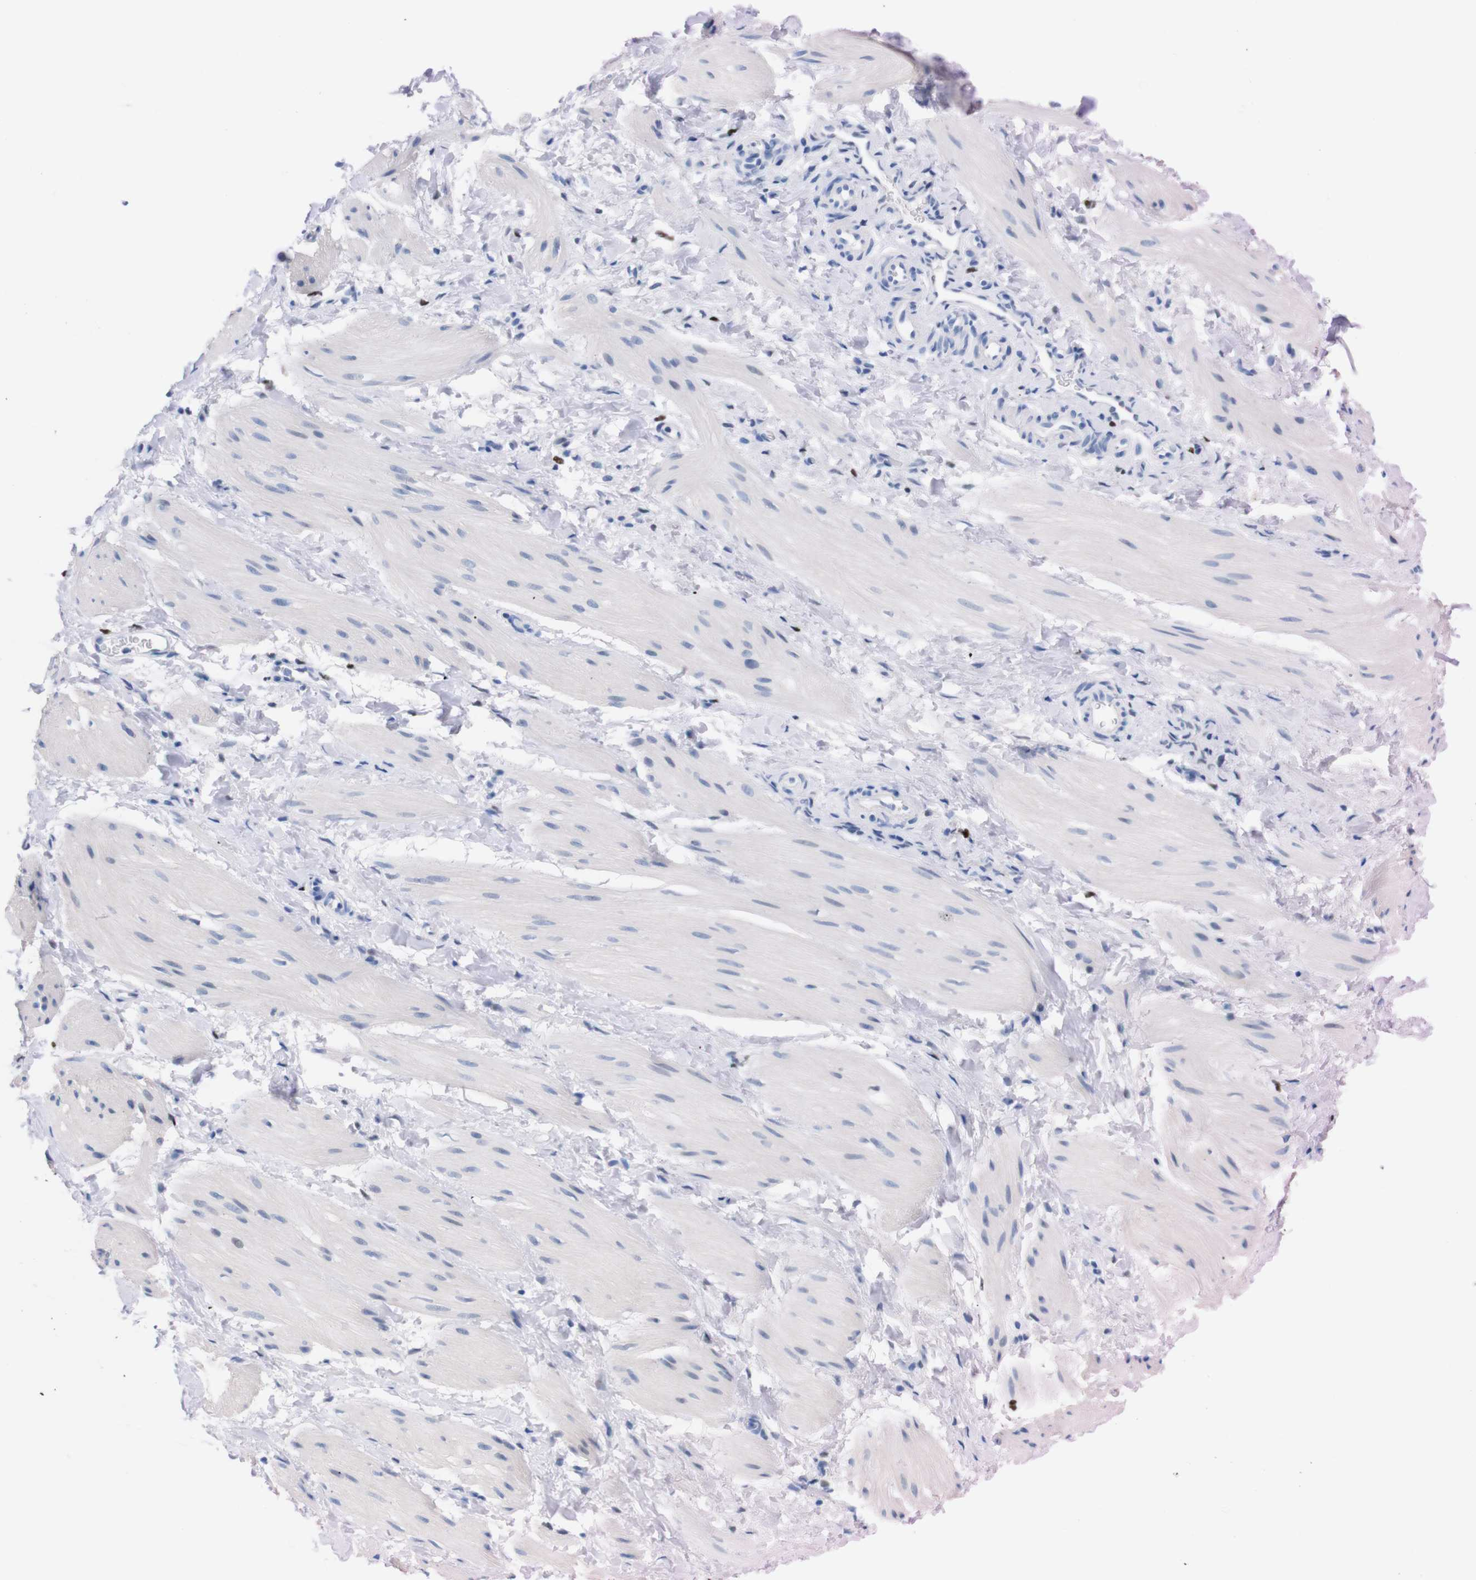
{"staining": {"intensity": "negative", "quantity": "none", "location": "none"}, "tissue": "smooth muscle", "cell_type": "Smooth muscle cells", "image_type": "normal", "snomed": [{"axis": "morphology", "description": "Normal tissue, NOS"}, {"axis": "topography", "description": "Smooth muscle"}], "caption": "Immunohistochemistry photomicrograph of normal human smooth muscle stained for a protein (brown), which reveals no staining in smooth muscle cells. (Stains: DAB immunohistochemistry (IHC) with hematoxylin counter stain, Microscopy: brightfield microscopy at high magnification).", "gene": "P2RY12", "patient": {"sex": "male", "age": 16}}